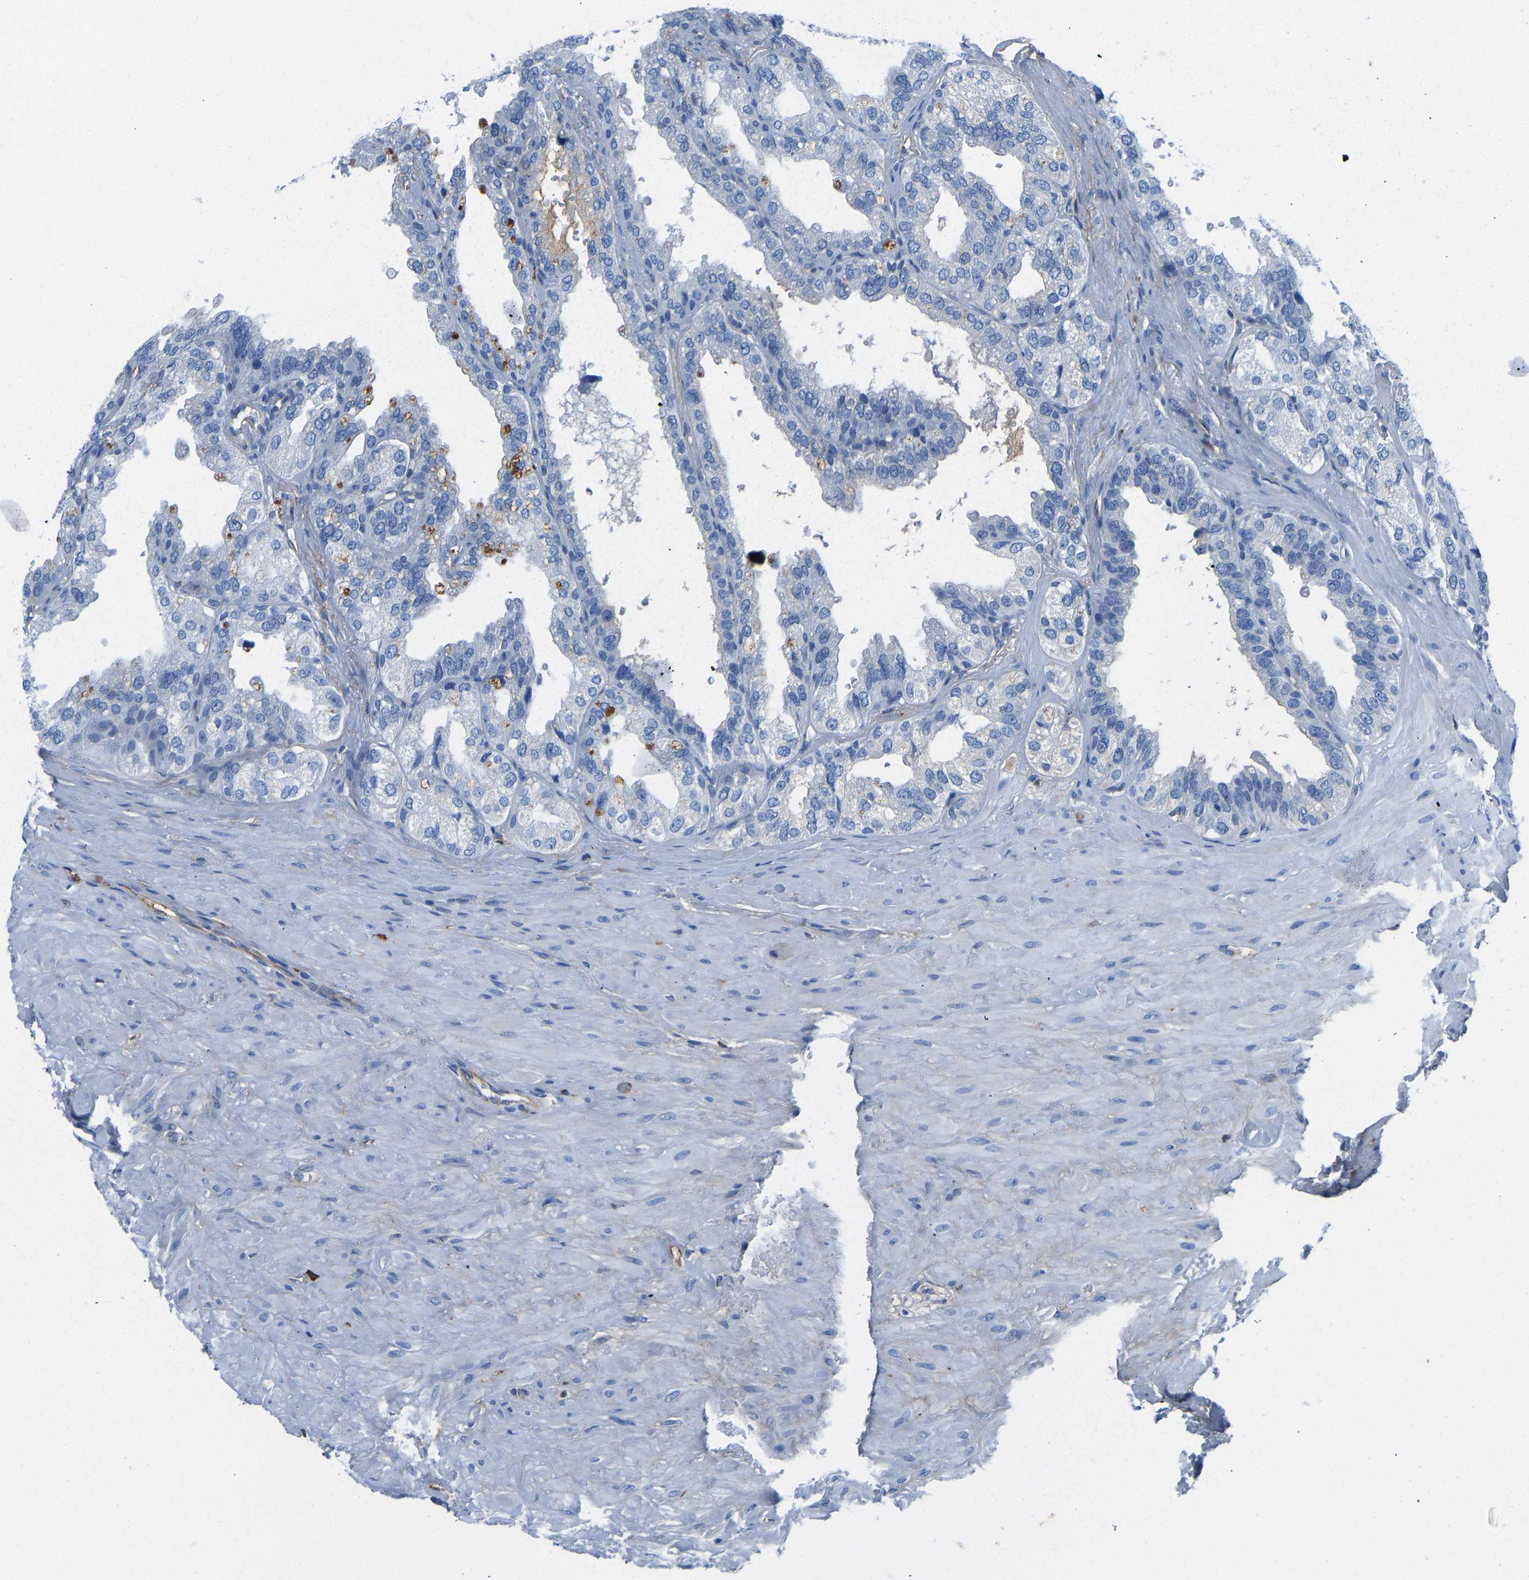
{"staining": {"intensity": "negative", "quantity": "none", "location": "none"}, "tissue": "seminal vesicle", "cell_type": "Glandular cells", "image_type": "normal", "snomed": [{"axis": "morphology", "description": "Normal tissue, NOS"}, {"axis": "topography", "description": "Seminal veicle"}], "caption": "An immunohistochemistry (IHC) photomicrograph of unremarkable seminal vesicle is shown. There is no staining in glandular cells of seminal vesicle.", "gene": "HSPG2", "patient": {"sex": "male", "age": 68}}